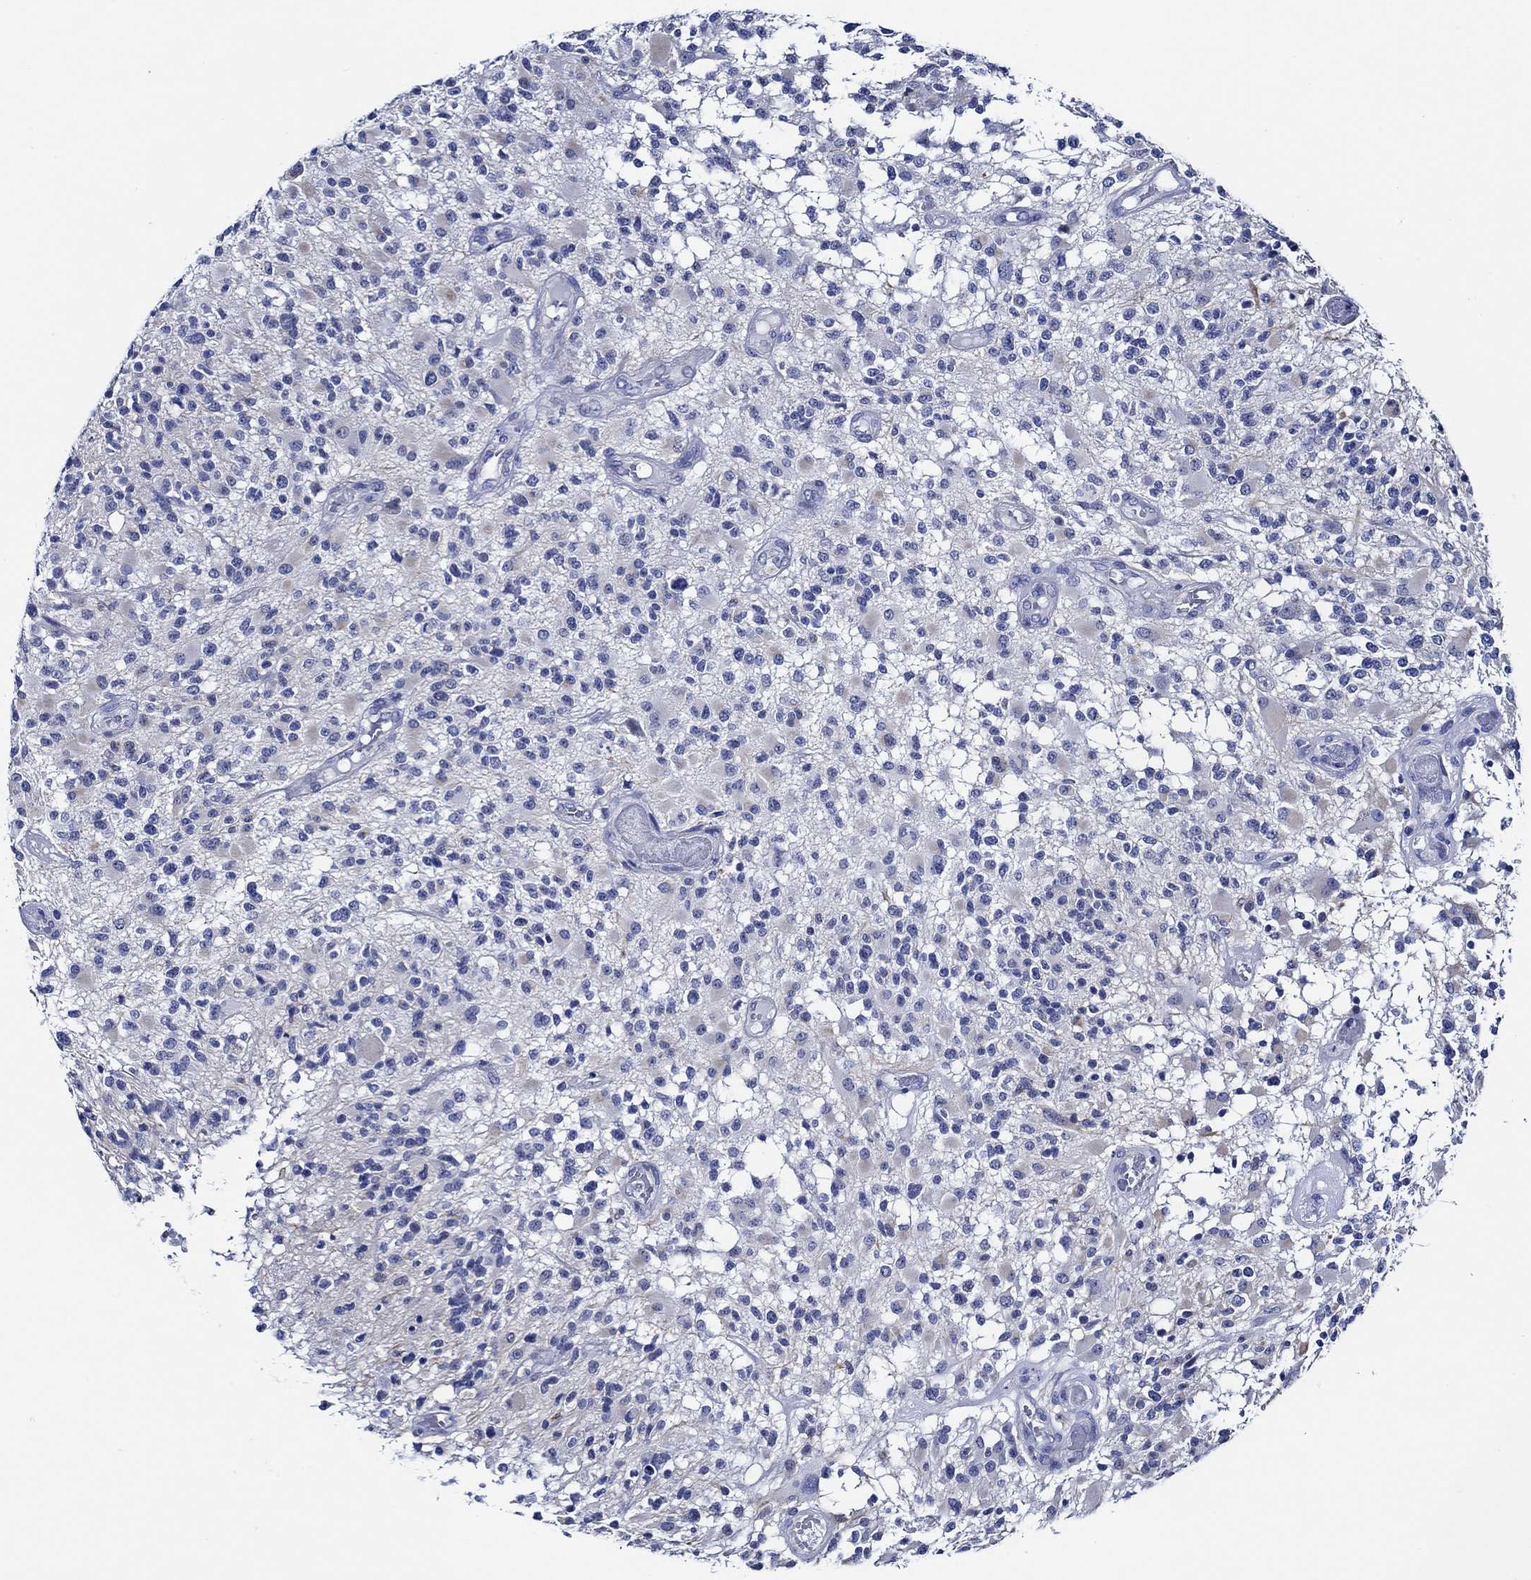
{"staining": {"intensity": "negative", "quantity": "none", "location": "none"}, "tissue": "glioma", "cell_type": "Tumor cells", "image_type": "cancer", "snomed": [{"axis": "morphology", "description": "Glioma, malignant, High grade"}, {"axis": "topography", "description": "Brain"}], "caption": "An immunohistochemistry (IHC) histopathology image of glioma is shown. There is no staining in tumor cells of glioma.", "gene": "WDR62", "patient": {"sex": "female", "age": 63}}